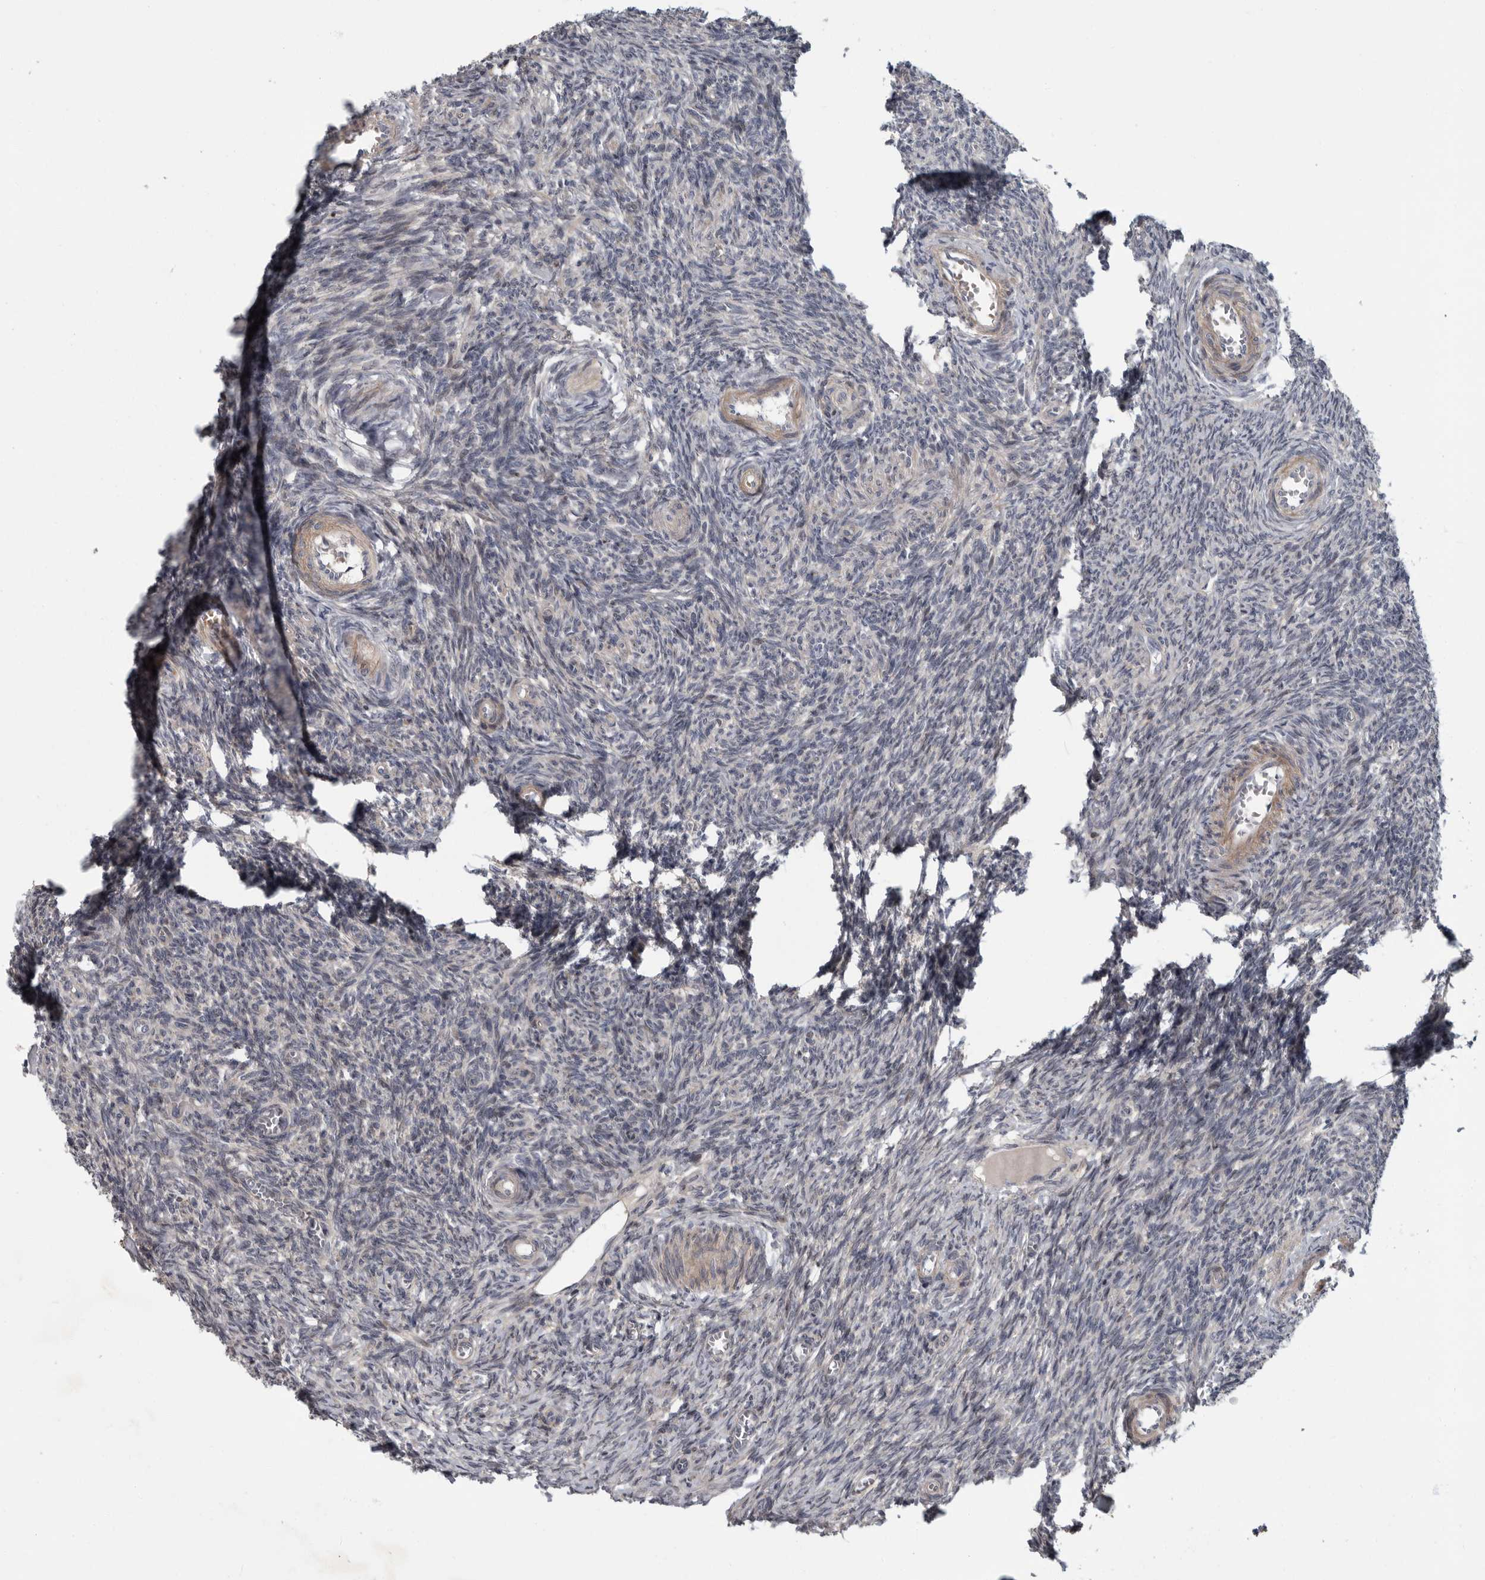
{"staining": {"intensity": "negative", "quantity": "none", "location": "none"}, "tissue": "ovary", "cell_type": "Ovarian stroma cells", "image_type": "normal", "snomed": [{"axis": "morphology", "description": "Normal tissue, NOS"}, {"axis": "topography", "description": "Ovary"}], "caption": "An immunohistochemistry image of benign ovary is shown. There is no staining in ovarian stroma cells of ovary. The staining is performed using DAB (3,3'-diaminobenzidine) brown chromogen with nuclei counter-stained in using hematoxylin.", "gene": "PDE7A", "patient": {"sex": "female", "age": 27}}